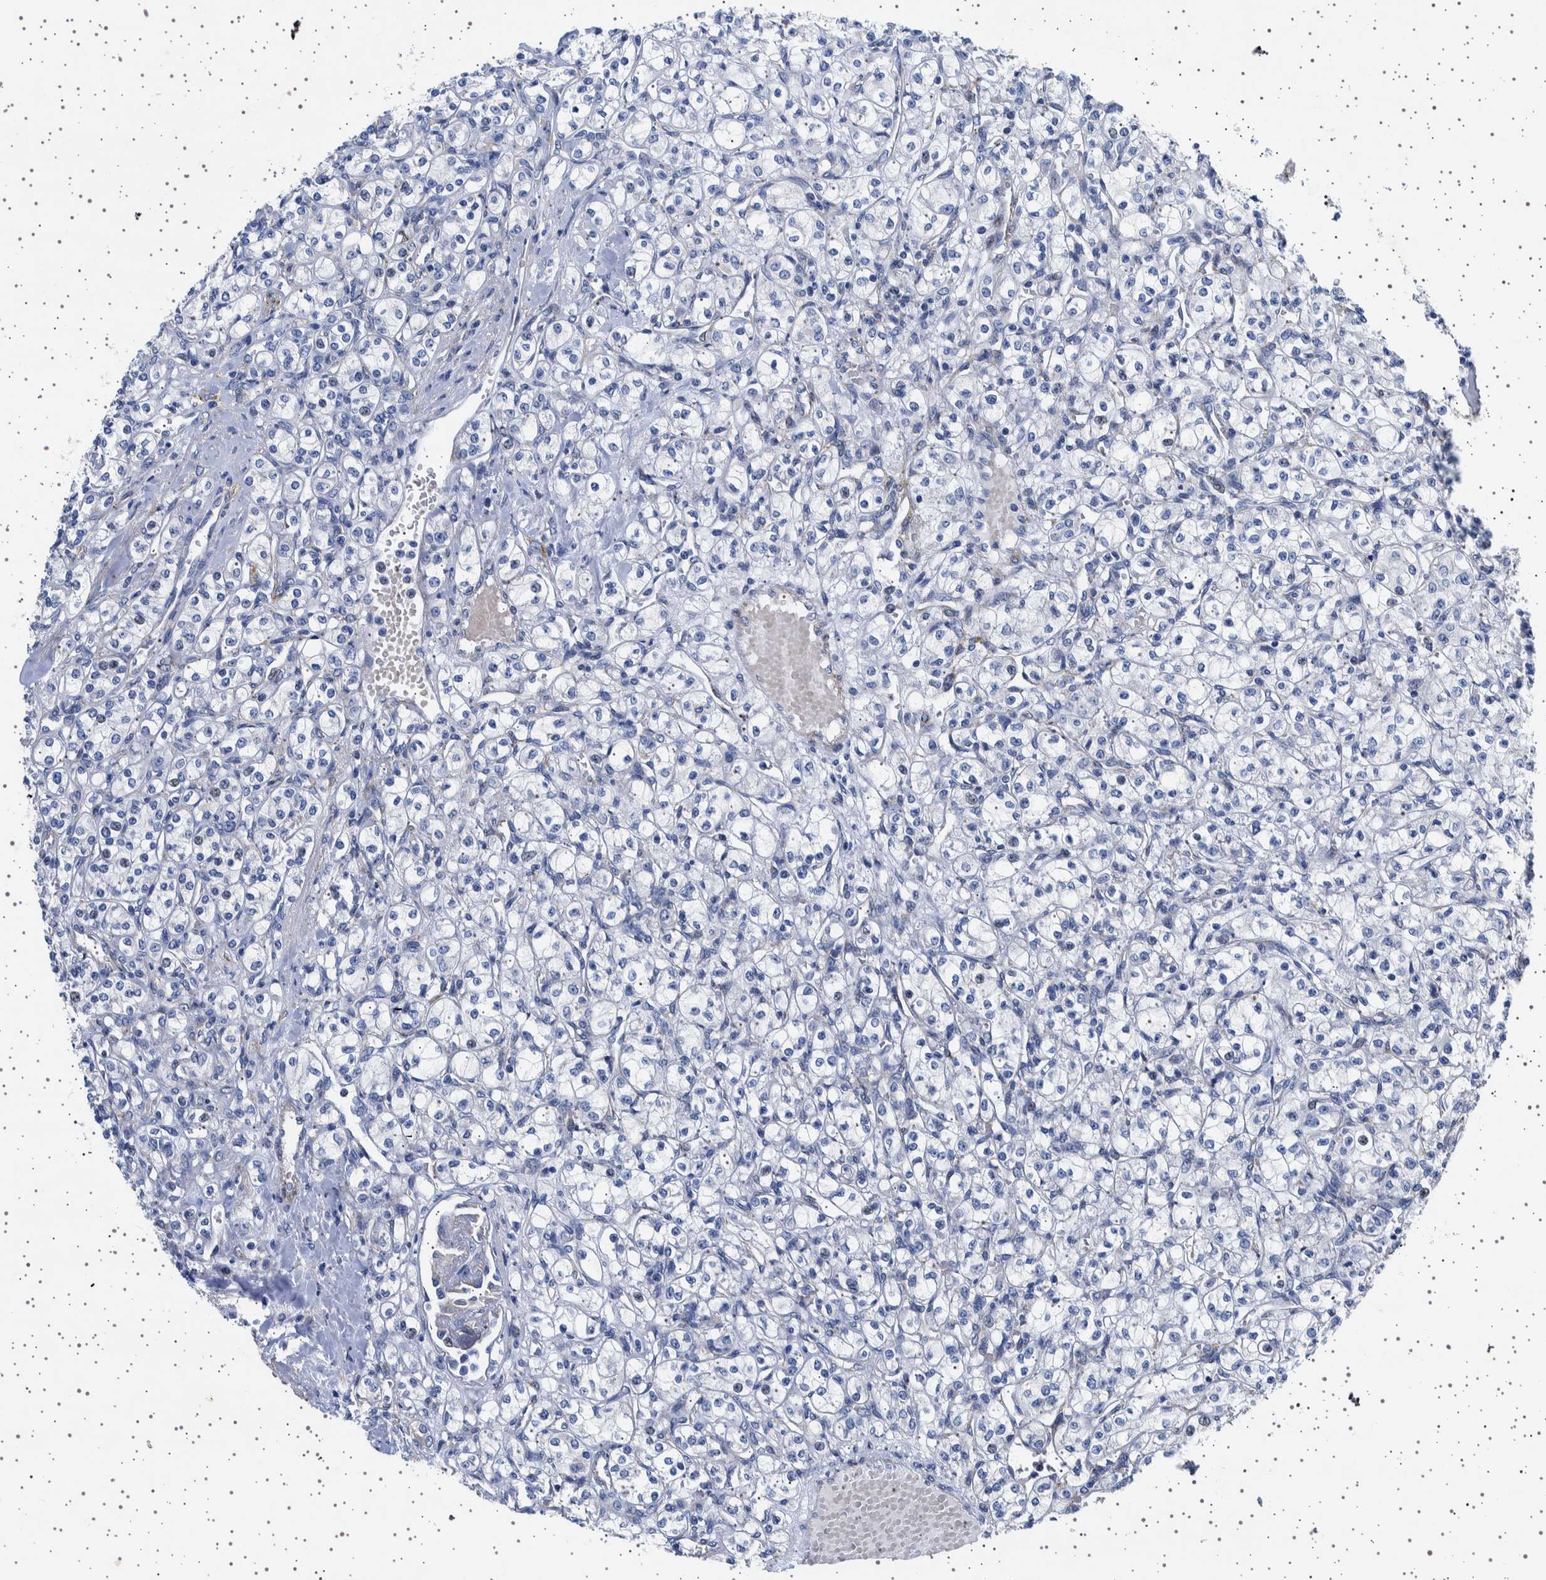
{"staining": {"intensity": "negative", "quantity": "none", "location": "none"}, "tissue": "renal cancer", "cell_type": "Tumor cells", "image_type": "cancer", "snomed": [{"axis": "morphology", "description": "Adenocarcinoma, NOS"}, {"axis": "topography", "description": "Kidney"}], "caption": "Tumor cells are negative for protein expression in human renal adenocarcinoma.", "gene": "SEPTIN4", "patient": {"sex": "male", "age": 77}}